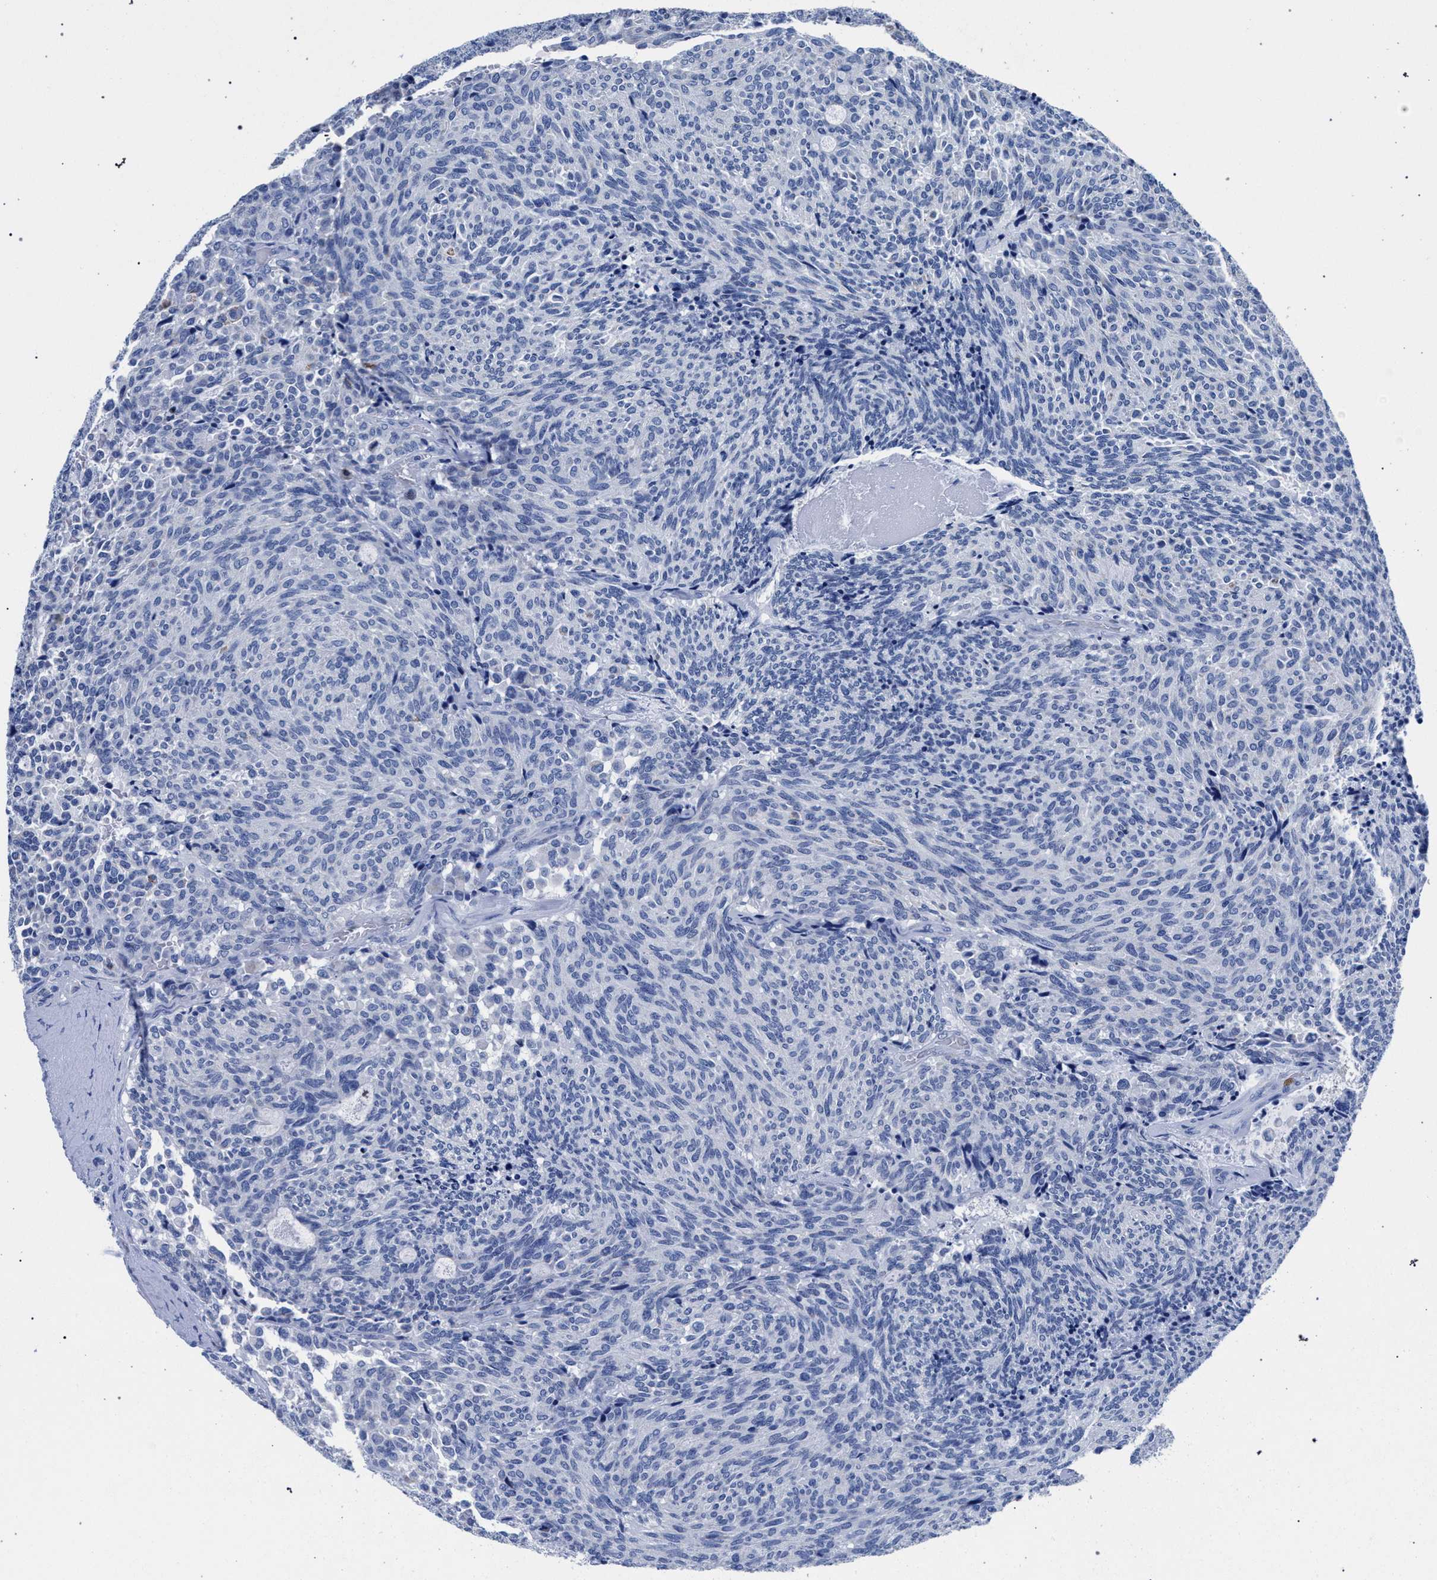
{"staining": {"intensity": "negative", "quantity": "none", "location": "none"}, "tissue": "carcinoid", "cell_type": "Tumor cells", "image_type": "cancer", "snomed": [{"axis": "morphology", "description": "Carcinoid, malignant, NOS"}, {"axis": "topography", "description": "Pancreas"}], "caption": "Tumor cells show no significant protein expression in carcinoid (malignant).", "gene": "KLRK1", "patient": {"sex": "female", "age": 54}}